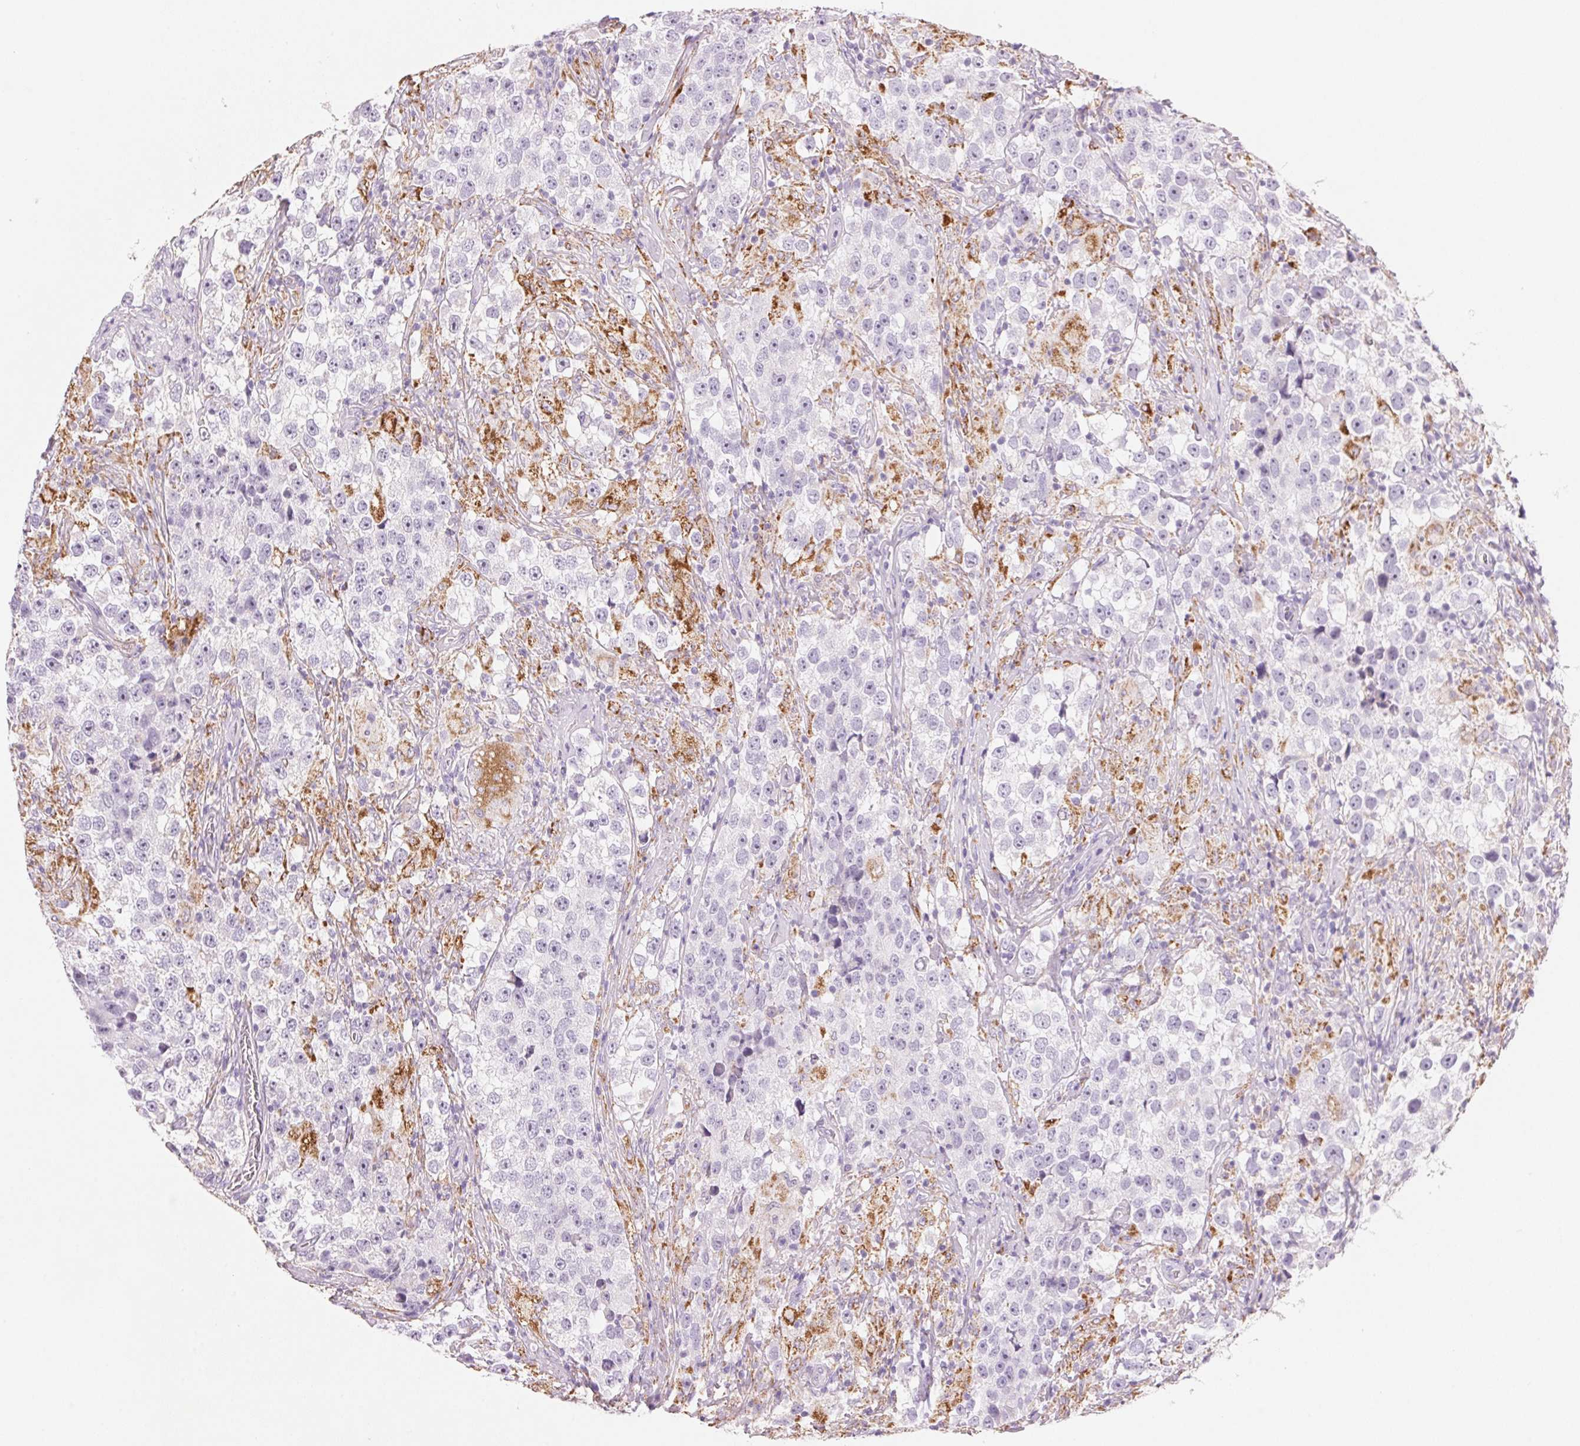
{"staining": {"intensity": "negative", "quantity": "none", "location": "none"}, "tissue": "testis cancer", "cell_type": "Tumor cells", "image_type": "cancer", "snomed": [{"axis": "morphology", "description": "Seminoma, NOS"}, {"axis": "topography", "description": "Testis"}], "caption": "IHC micrograph of neoplastic tissue: testis seminoma stained with DAB (3,3'-diaminobenzidine) reveals no significant protein positivity in tumor cells.", "gene": "CYP11B1", "patient": {"sex": "male", "age": 46}}